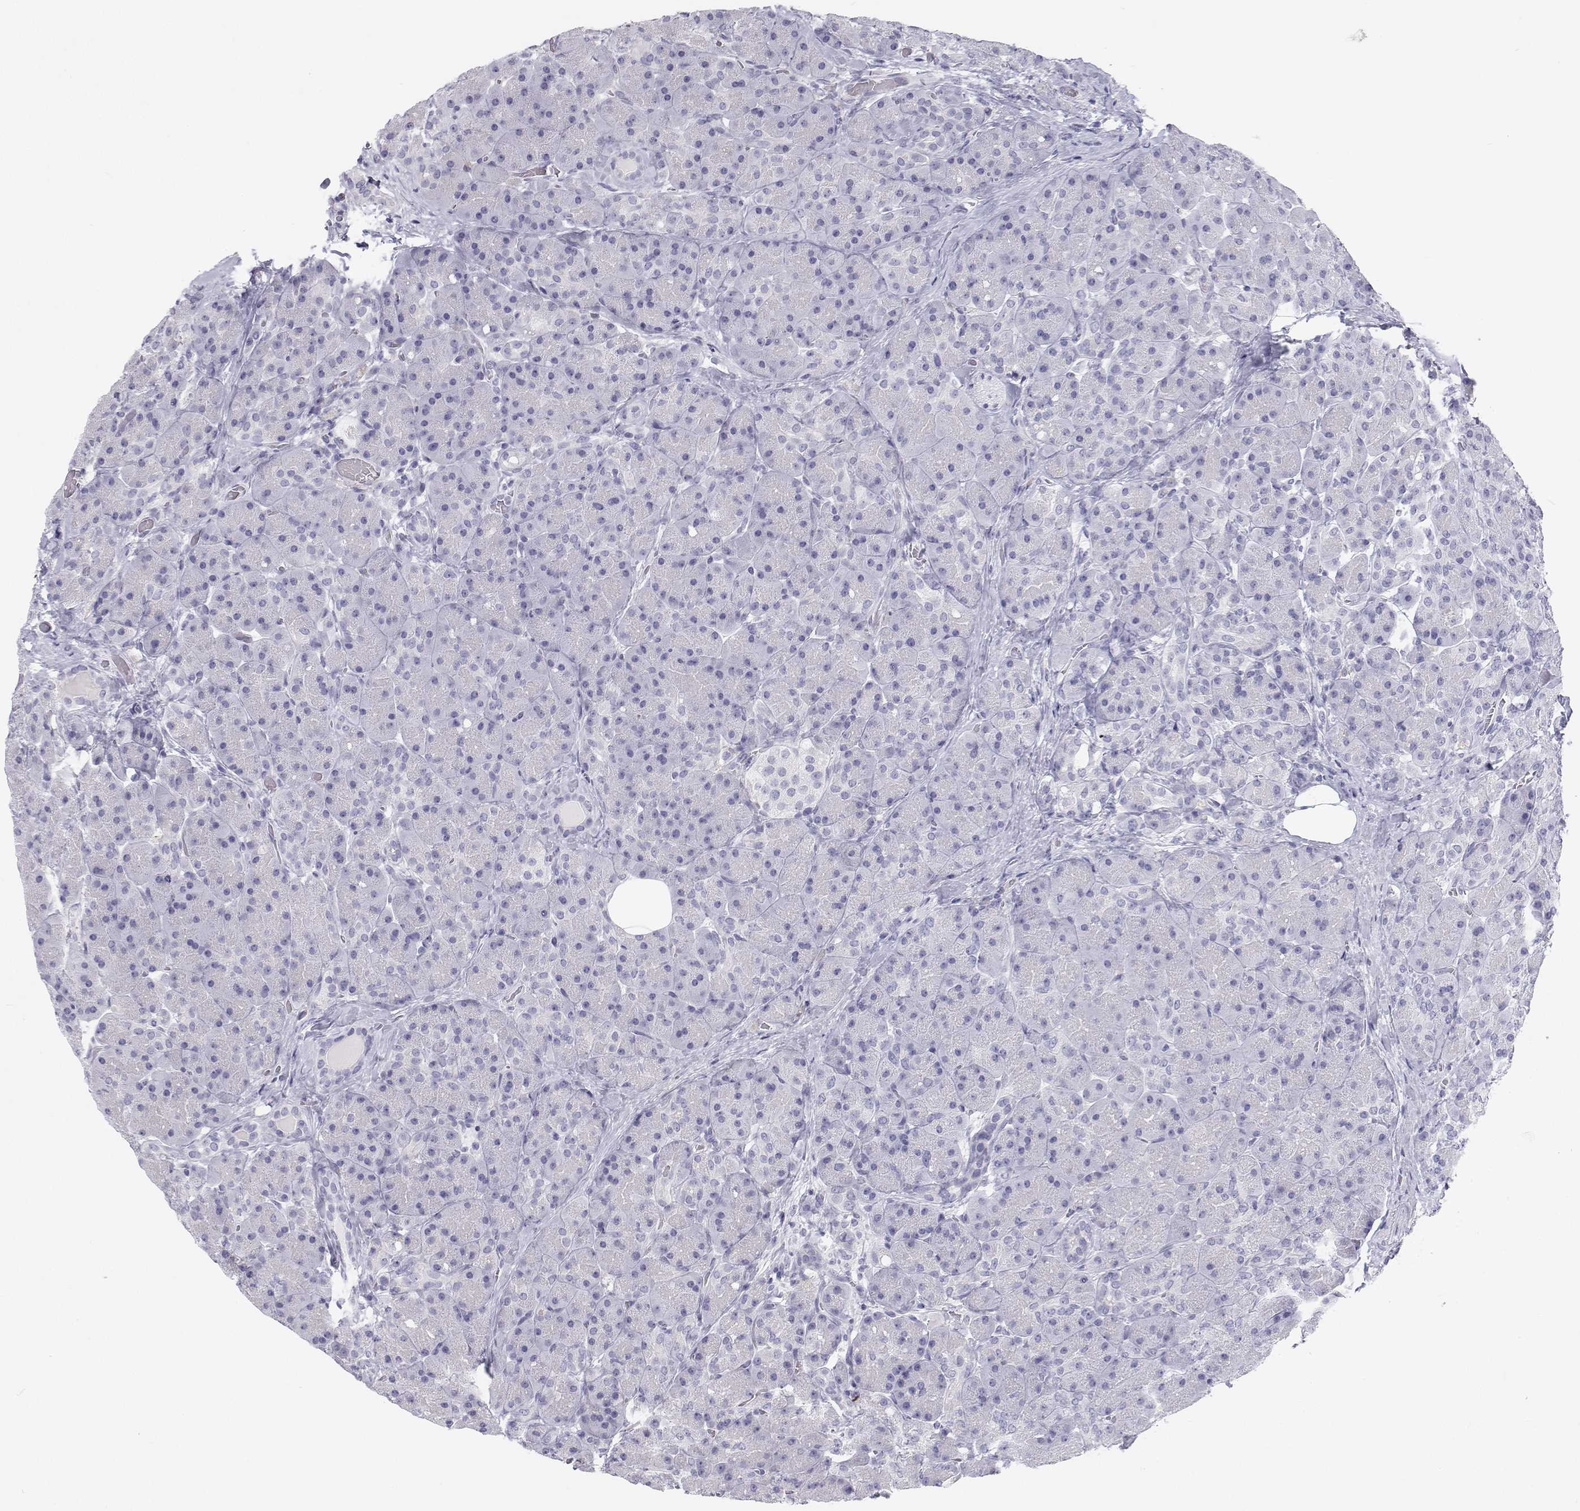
{"staining": {"intensity": "negative", "quantity": "none", "location": "none"}, "tissue": "pancreas", "cell_type": "Exocrine glandular cells", "image_type": "normal", "snomed": [{"axis": "morphology", "description": "Normal tissue, NOS"}, {"axis": "topography", "description": "Pancreas"}], "caption": "The micrograph reveals no staining of exocrine glandular cells in benign pancreas. Nuclei are stained in blue.", "gene": "TTN", "patient": {"sex": "male", "age": 55}}